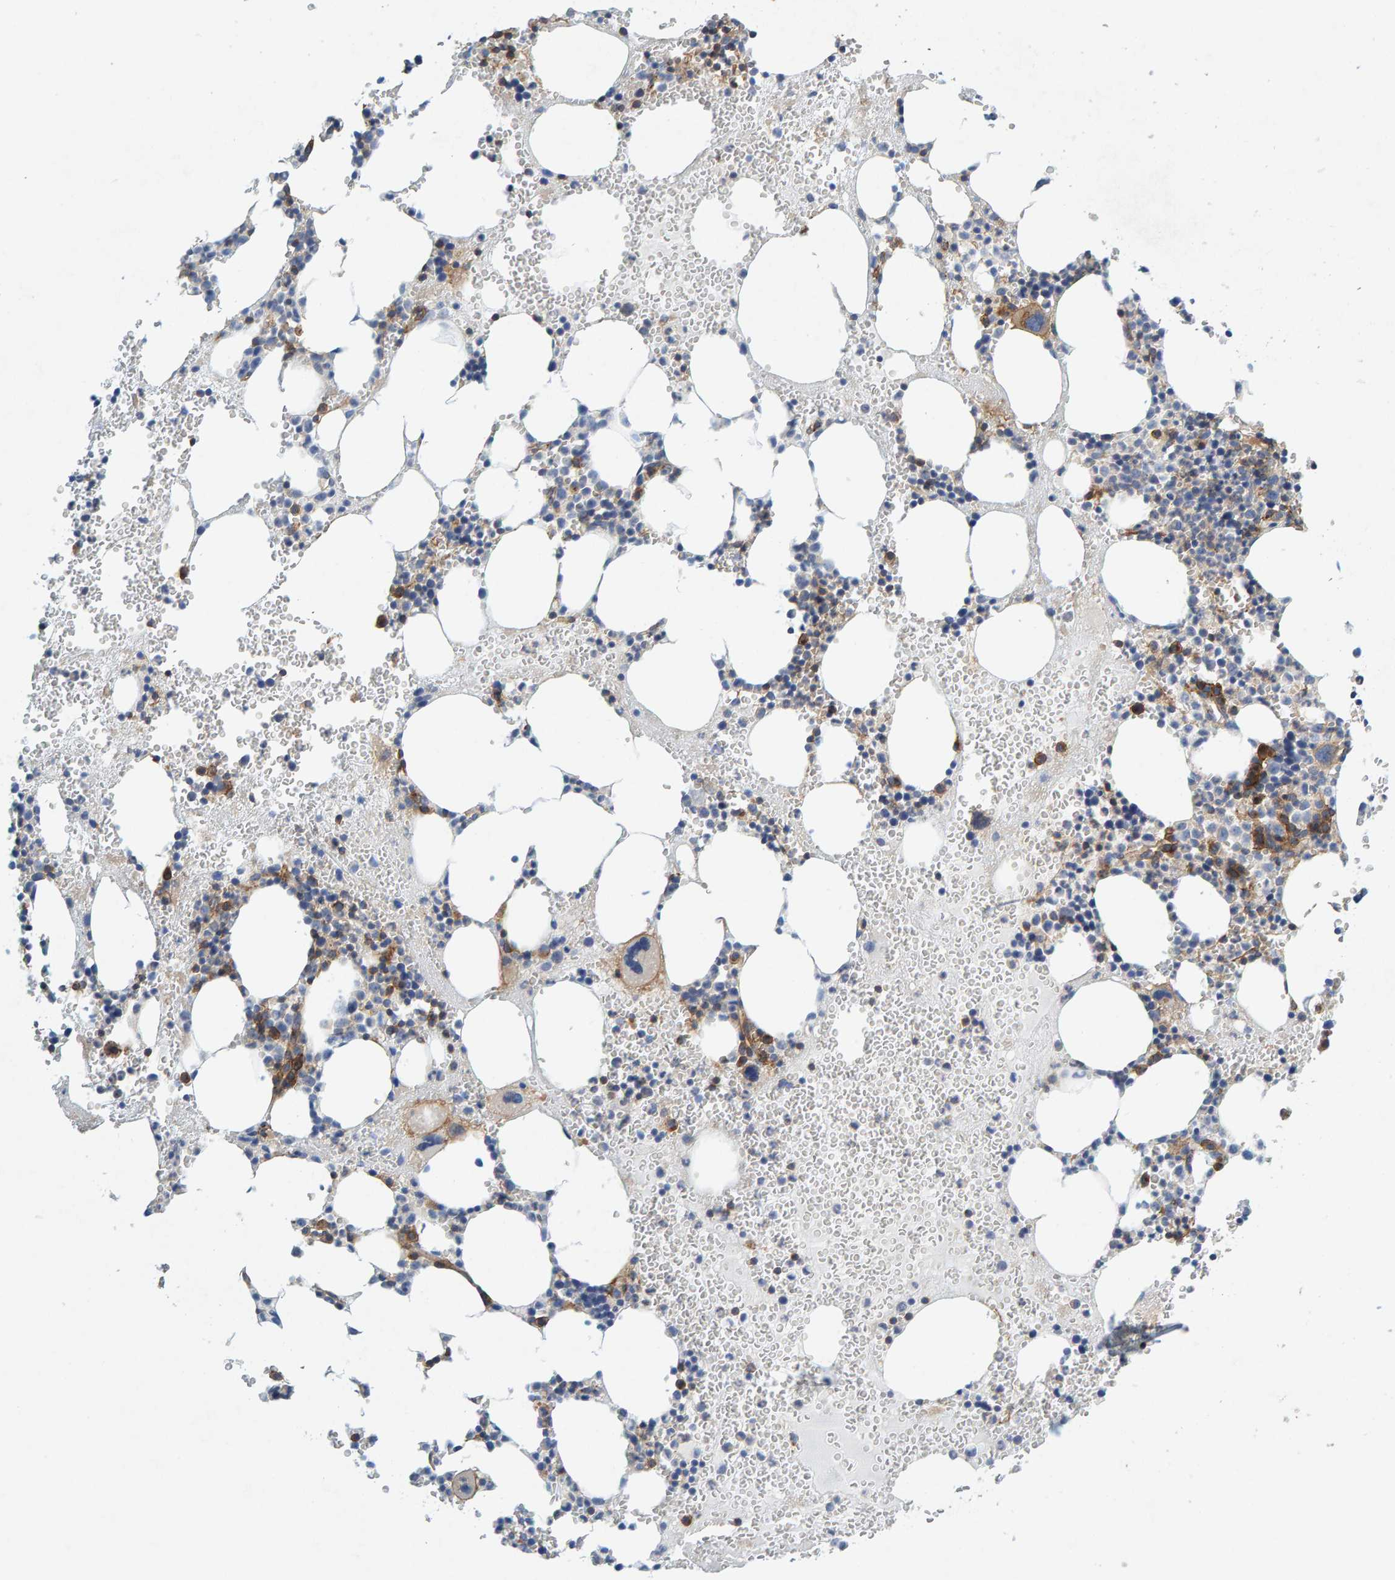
{"staining": {"intensity": "weak", "quantity": "25%-75%", "location": "cytoplasmic/membranous"}, "tissue": "bone marrow", "cell_type": "Hematopoietic cells", "image_type": "normal", "snomed": [{"axis": "morphology", "description": "Normal tissue, NOS"}, {"axis": "morphology", "description": "Inflammation, NOS"}, {"axis": "topography", "description": "Bone marrow"}], "caption": "Immunohistochemistry (IHC) histopathology image of benign bone marrow: bone marrow stained using IHC displays low levels of weak protein expression localized specifically in the cytoplasmic/membranous of hematopoietic cells, appearing as a cytoplasmic/membranous brown color.", "gene": "PRKD2", "patient": {"sex": "female", "age": 67}}